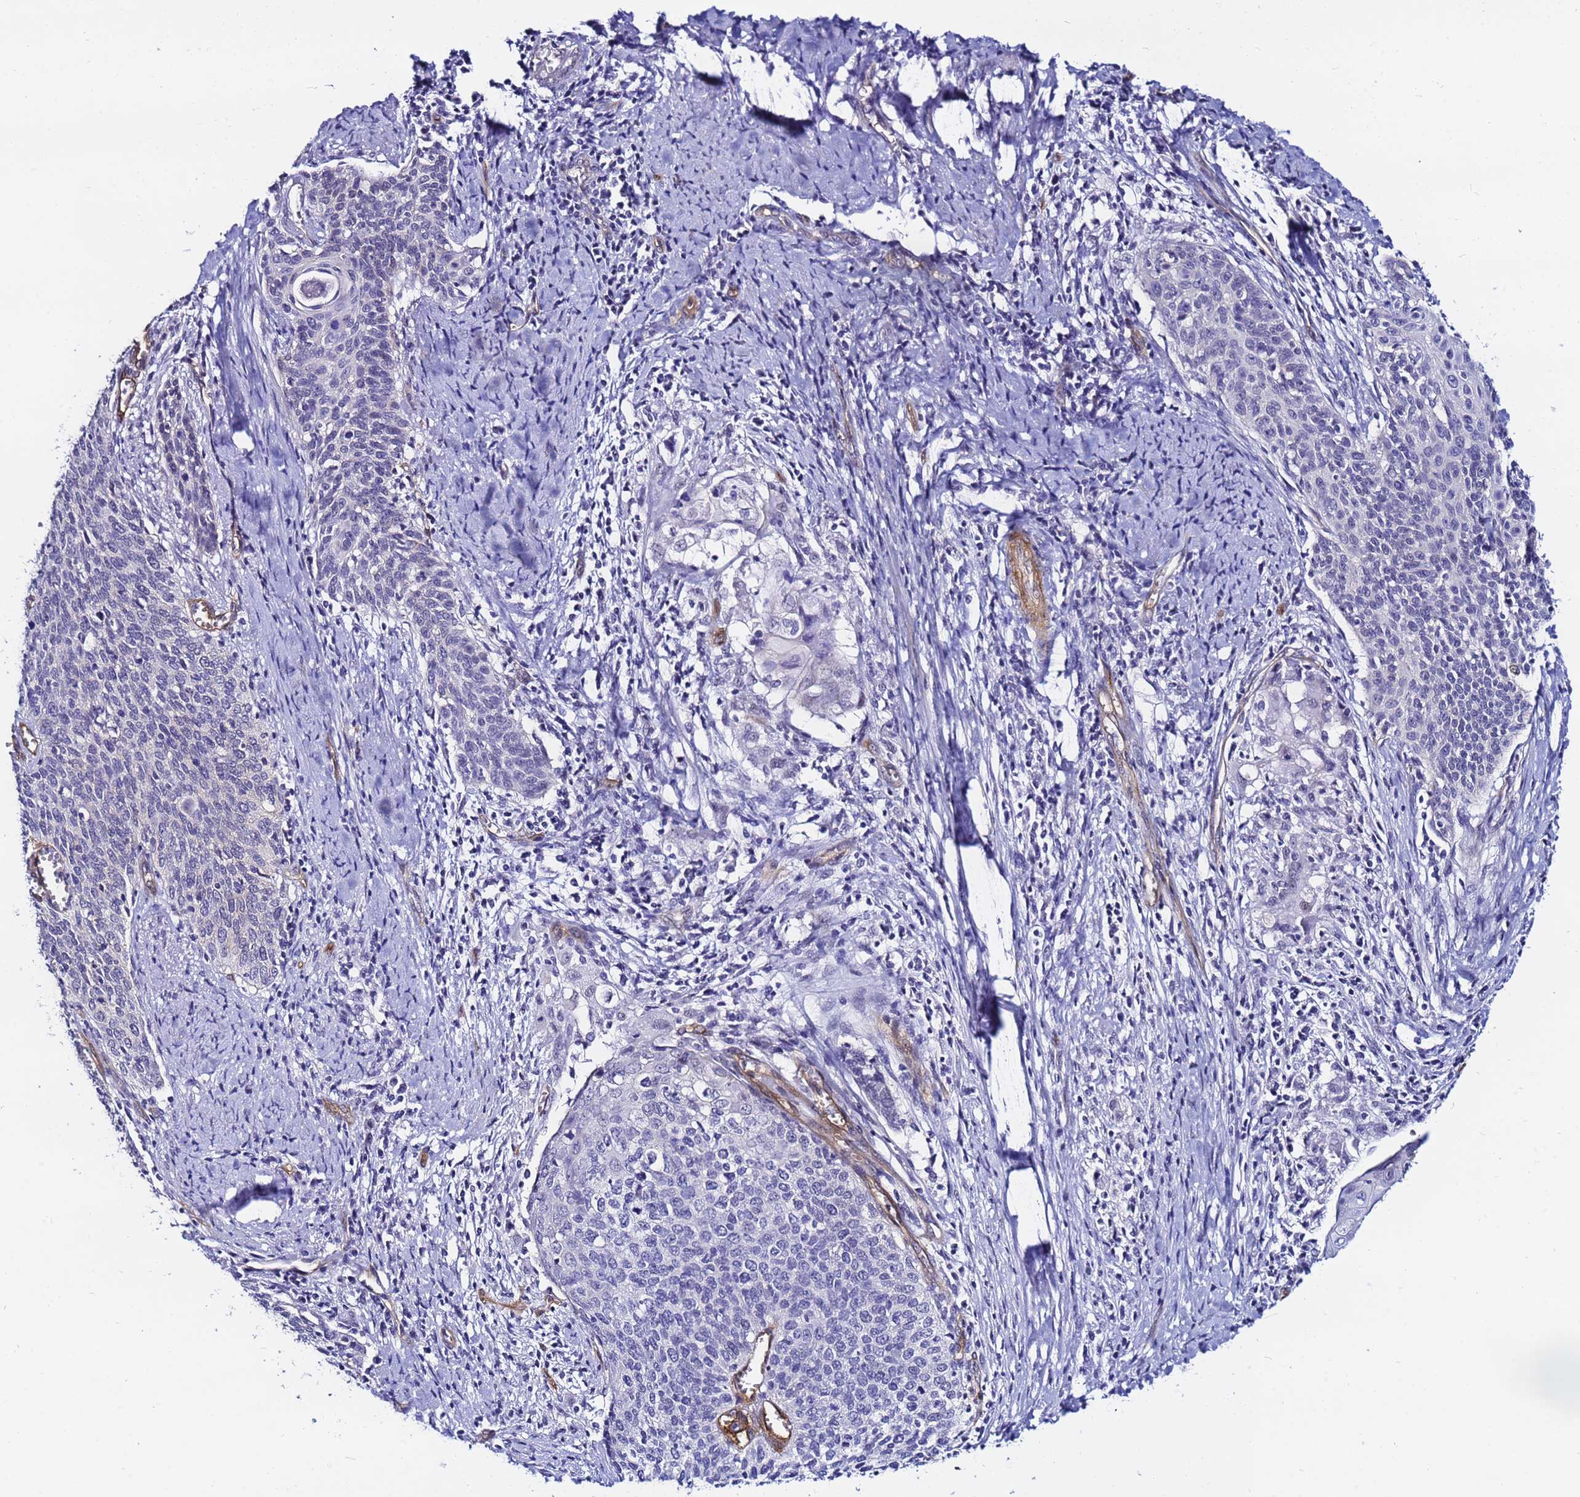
{"staining": {"intensity": "negative", "quantity": "none", "location": "none"}, "tissue": "cervical cancer", "cell_type": "Tumor cells", "image_type": "cancer", "snomed": [{"axis": "morphology", "description": "Squamous cell carcinoma, NOS"}, {"axis": "topography", "description": "Cervix"}], "caption": "Cervical cancer was stained to show a protein in brown. There is no significant positivity in tumor cells. (Immunohistochemistry, brightfield microscopy, high magnification).", "gene": "DEFB104A", "patient": {"sex": "female", "age": 39}}